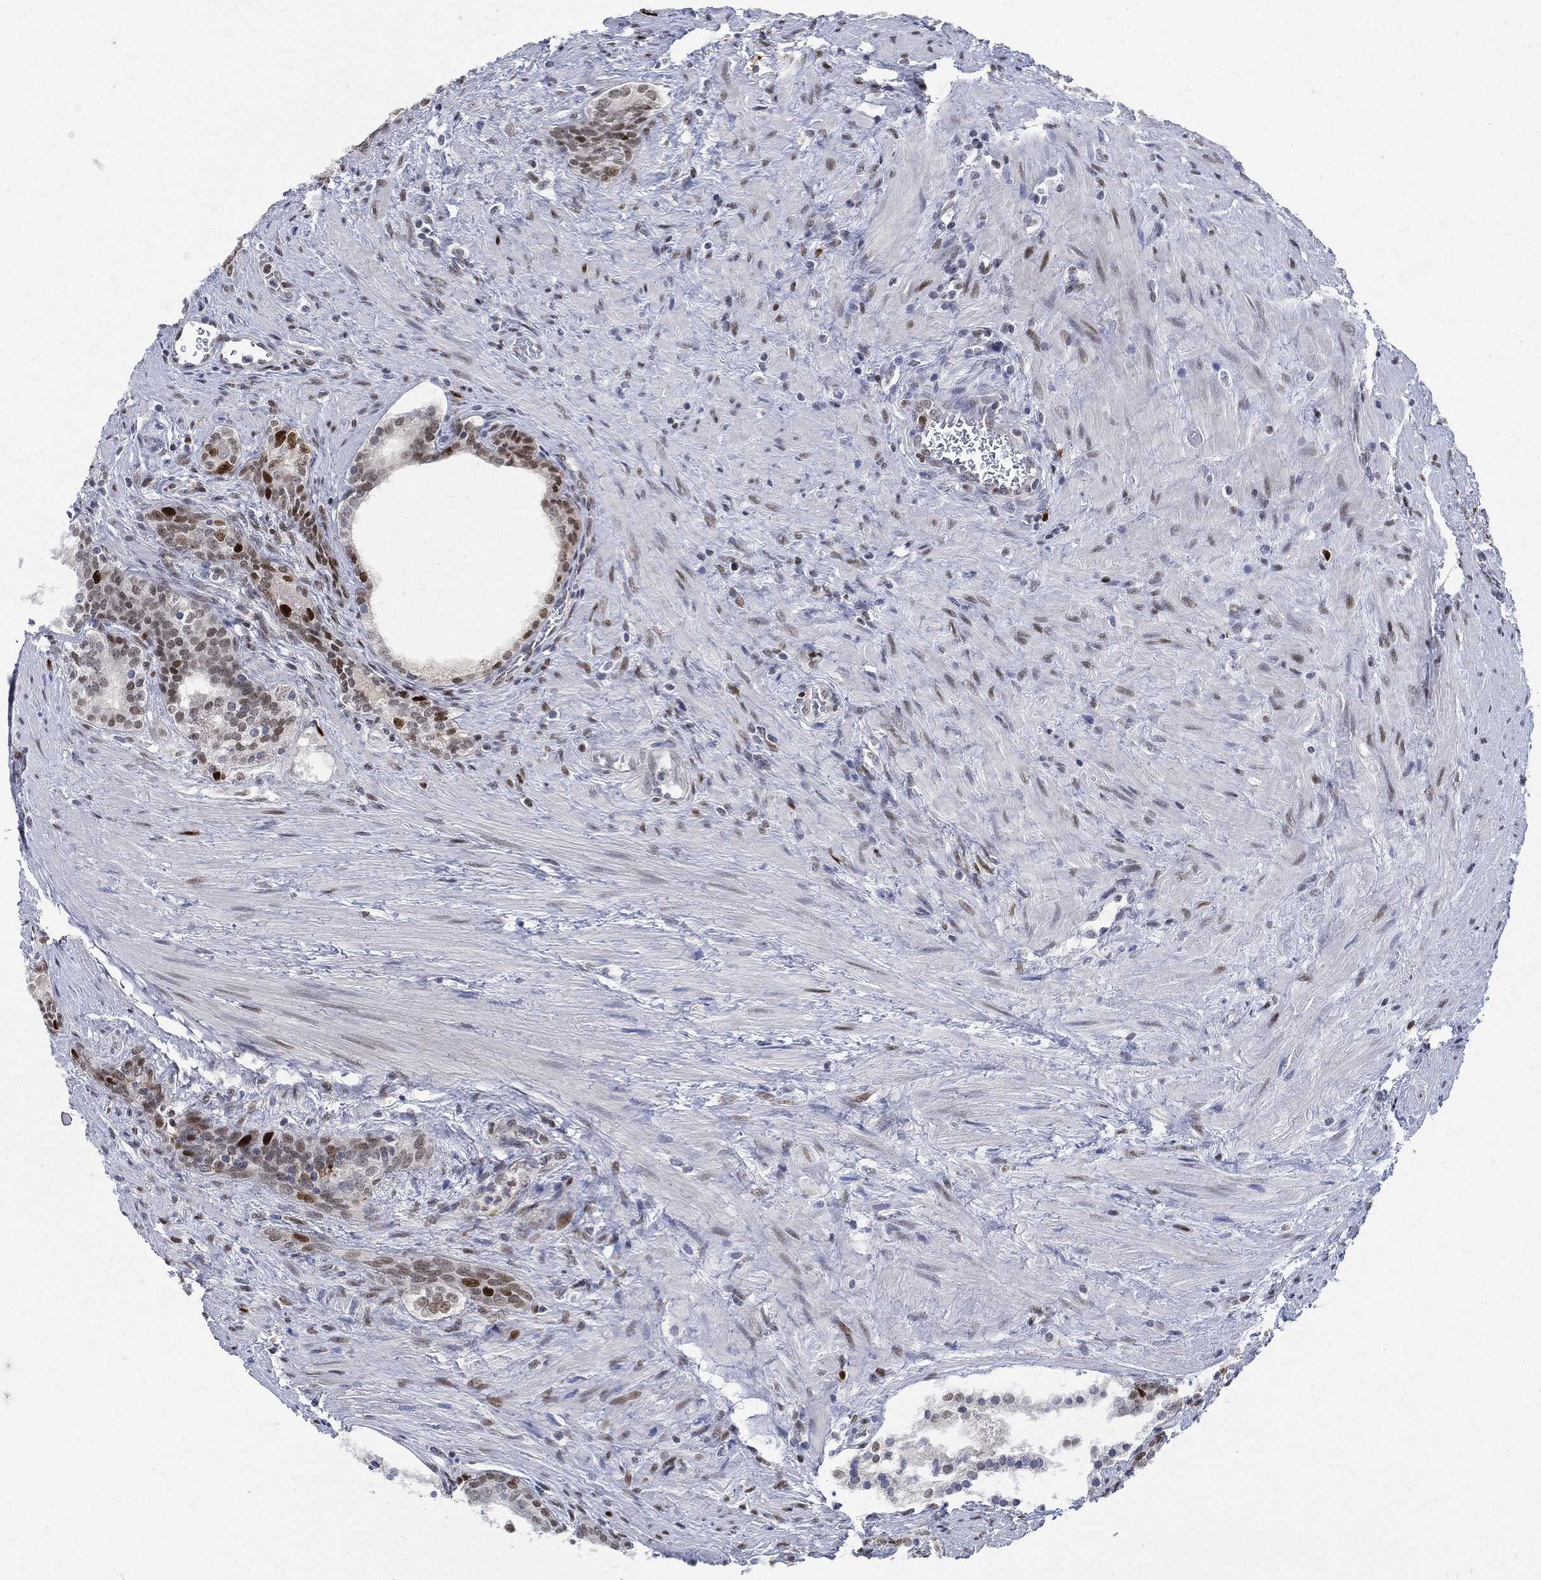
{"staining": {"intensity": "strong", "quantity": "25%-75%", "location": "nuclear"}, "tissue": "prostate cancer", "cell_type": "Tumor cells", "image_type": "cancer", "snomed": [{"axis": "morphology", "description": "Adenocarcinoma, NOS"}, {"axis": "morphology", "description": "Adenocarcinoma, High grade"}, {"axis": "topography", "description": "Prostate"}], "caption": "The histopathology image displays staining of prostate cancer, revealing strong nuclear protein positivity (brown color) within tumor cells.", "gene": "PCNA", "patient": {"sex": "male", "age": 61}}